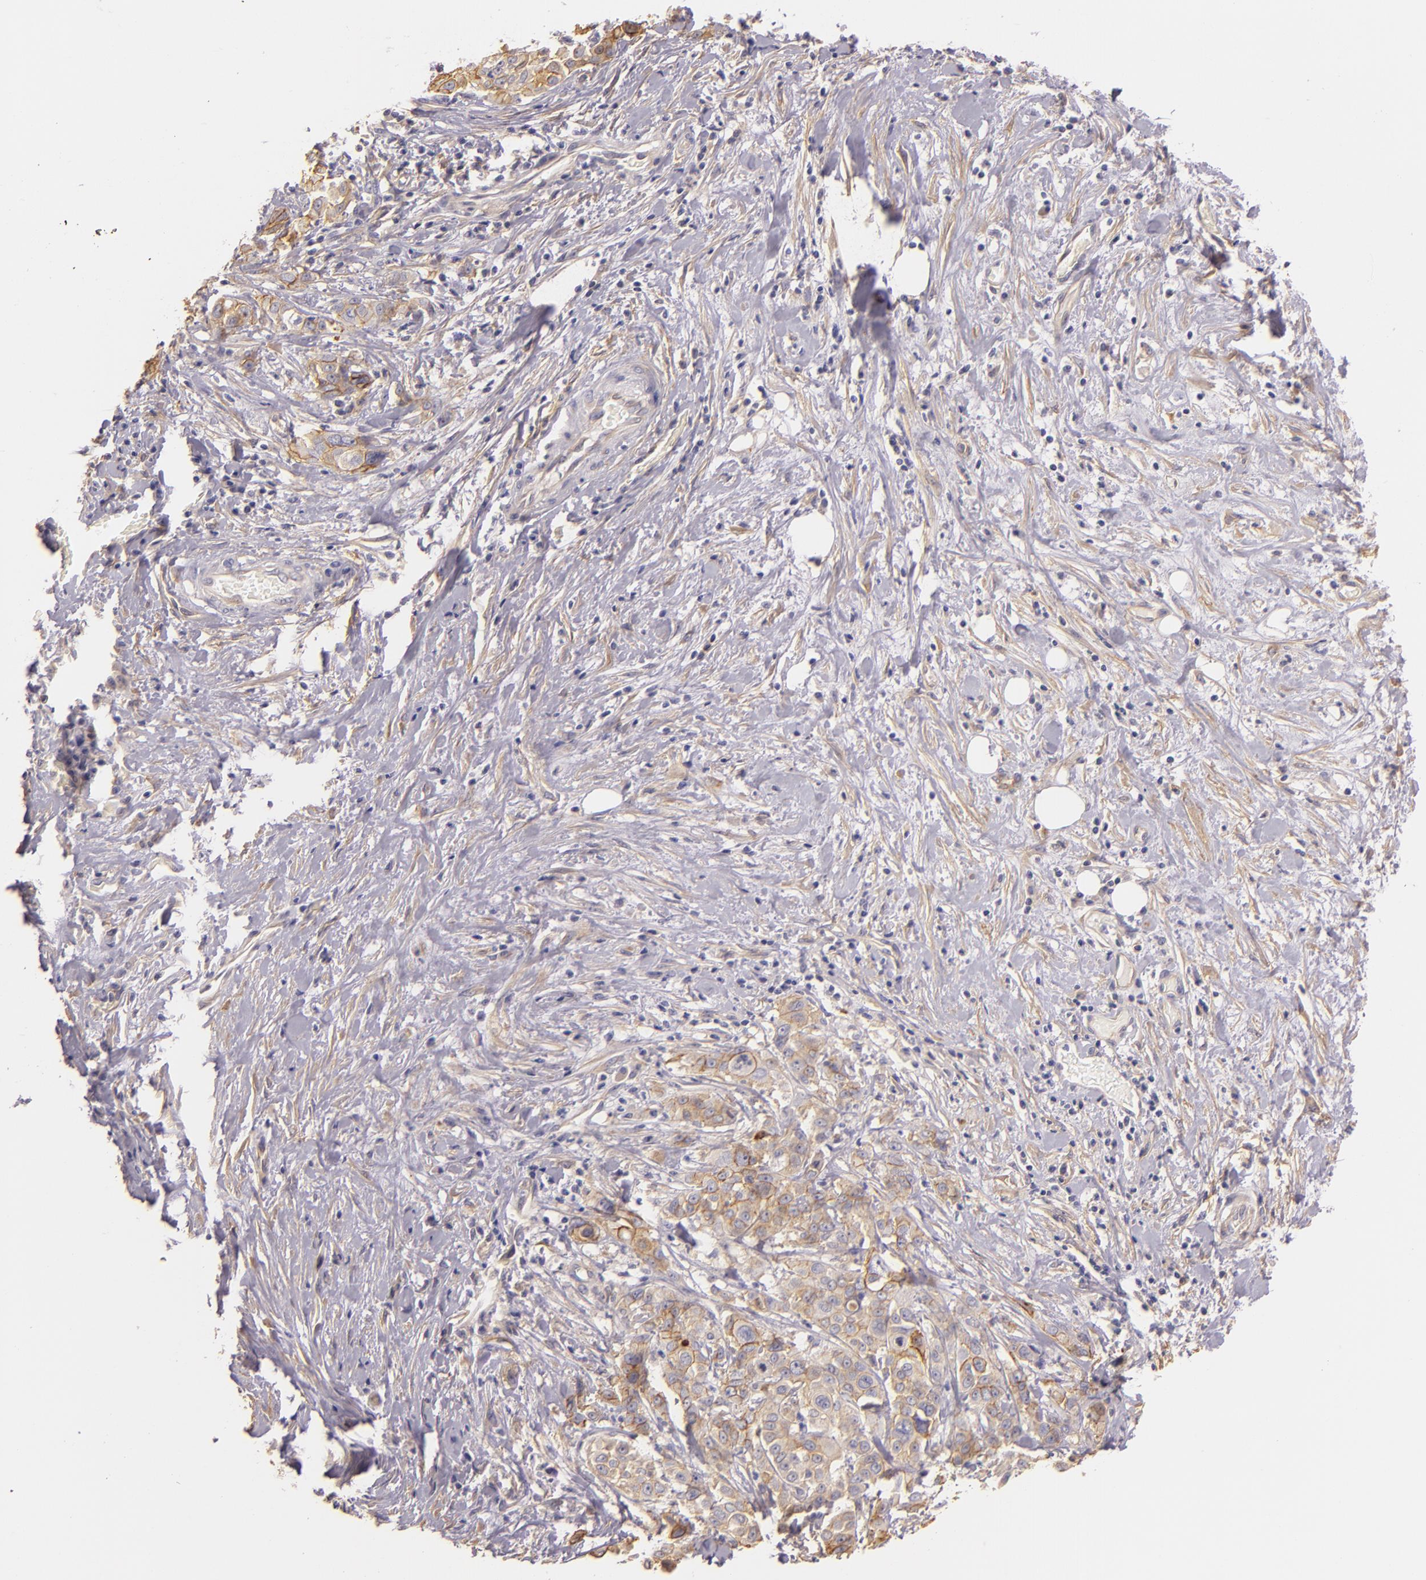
{"staining": {"intensity": "weak", "quantity": ">75%", "location": "cytoplasmic/membranous"}, "tissue": "pancreatic cancer", "cell_type": "Tumor cells", "image_type": "cancer", "snomed": [{"axis": "morphology", "description": "Adenocarcinoma, NOS"}, {"axis": "topography", "description": "Pancreas"}], "caption": "Protein staining exhibits weak cytoplasmic/membranous positivity in approximately >75% of tumor cells in pancreatic cancer (adenocarcinoma).", "gene": "CTSF", "patient": {"sex": "female", "age": 52}}